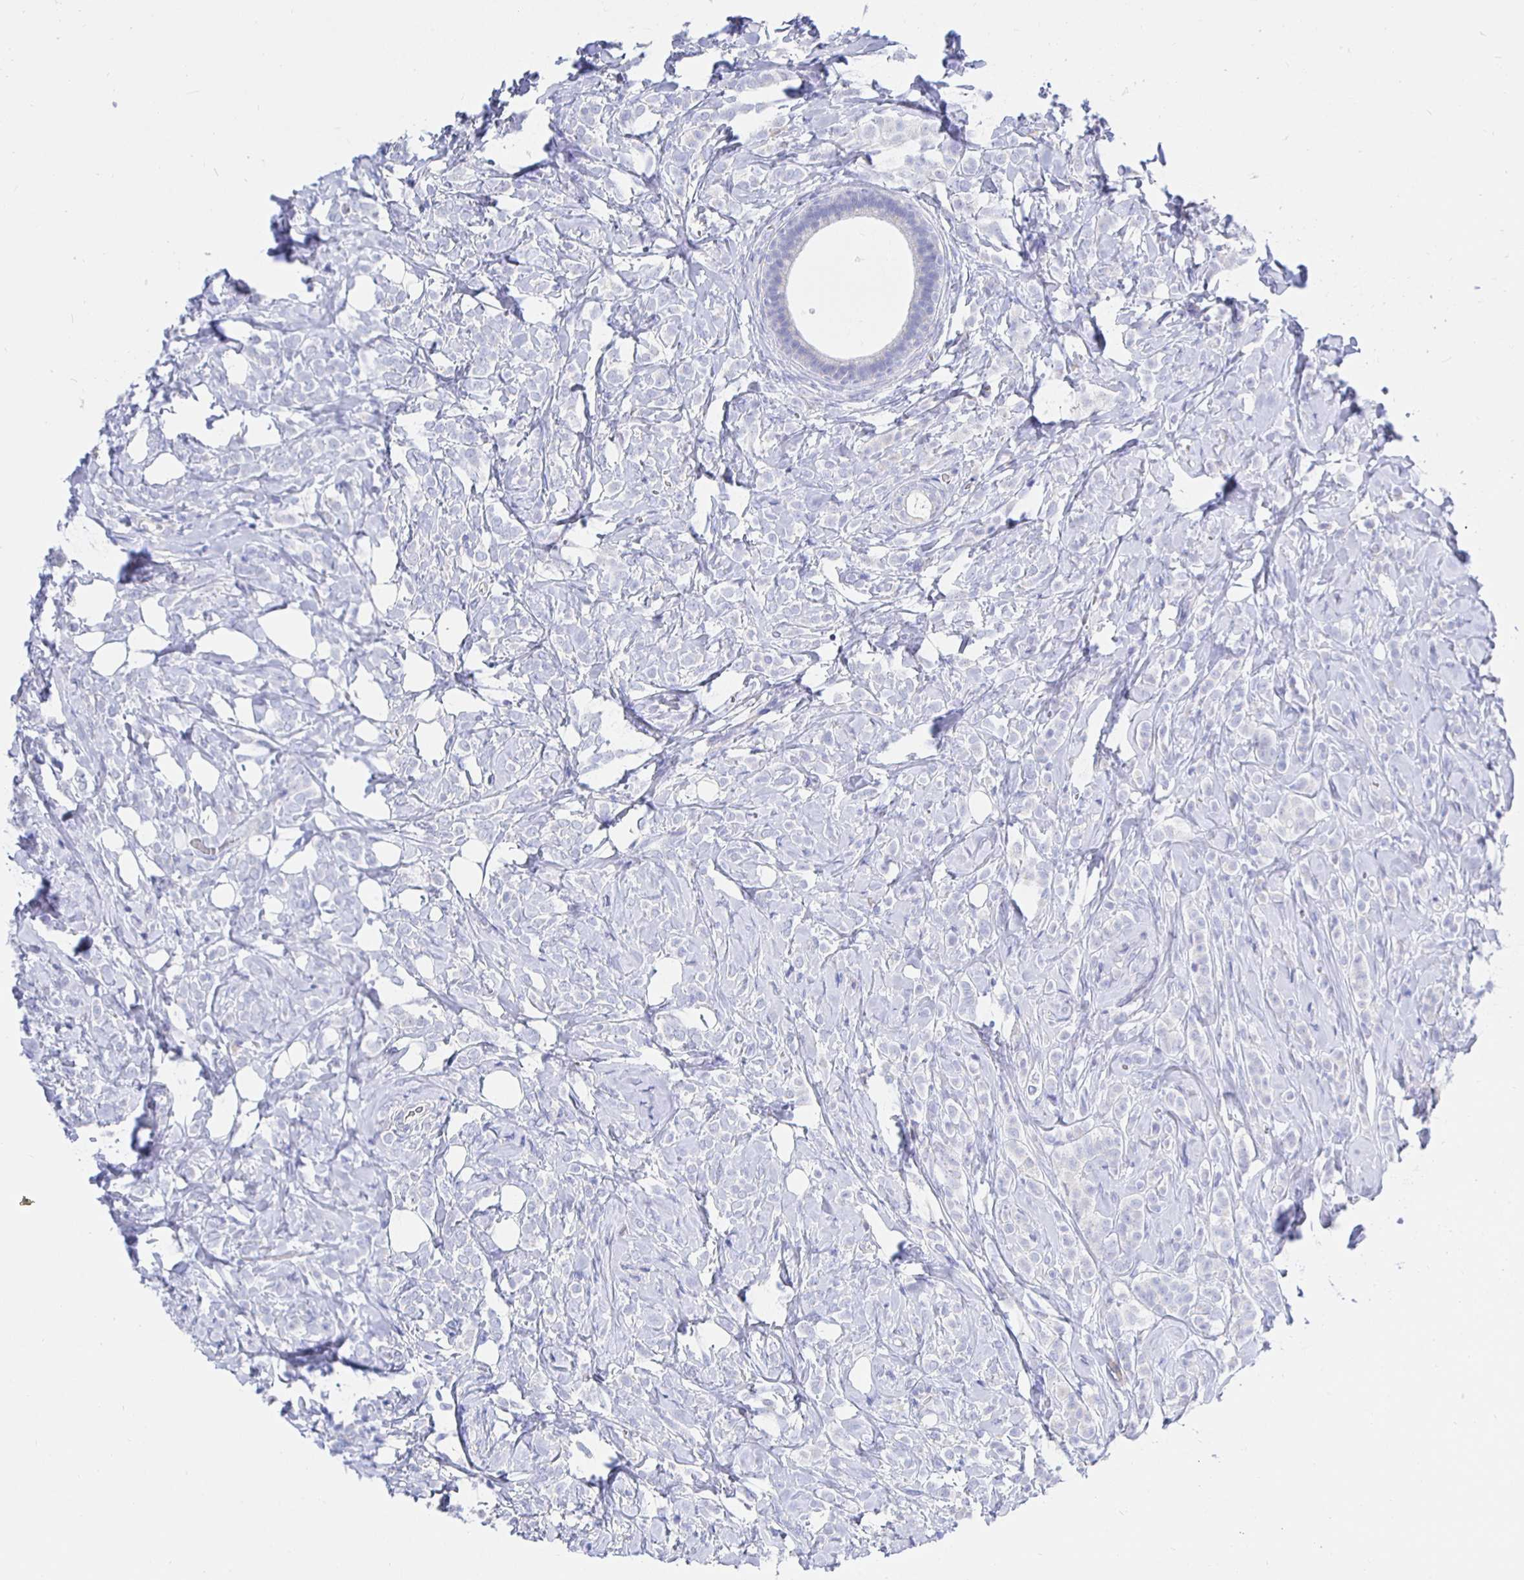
{"staining": {"intensity": "negative", "quantity": "none", "location": "none"}, "tissue": "breast cancer", "cell_type": "Tumor cells", "image_type": "cancer", "snomed": [{"axis": "morphology", "description": "Lobular carcinoma"}, {"axis": "topography", "description": "Breast"}], "caption": "Tumor cells are negative for protein expression in human breast cancer. (IHC, brightfield microscopy, high magnification).", "gene": "UMOD", "patient": {"sex": "female", "age": 49}}